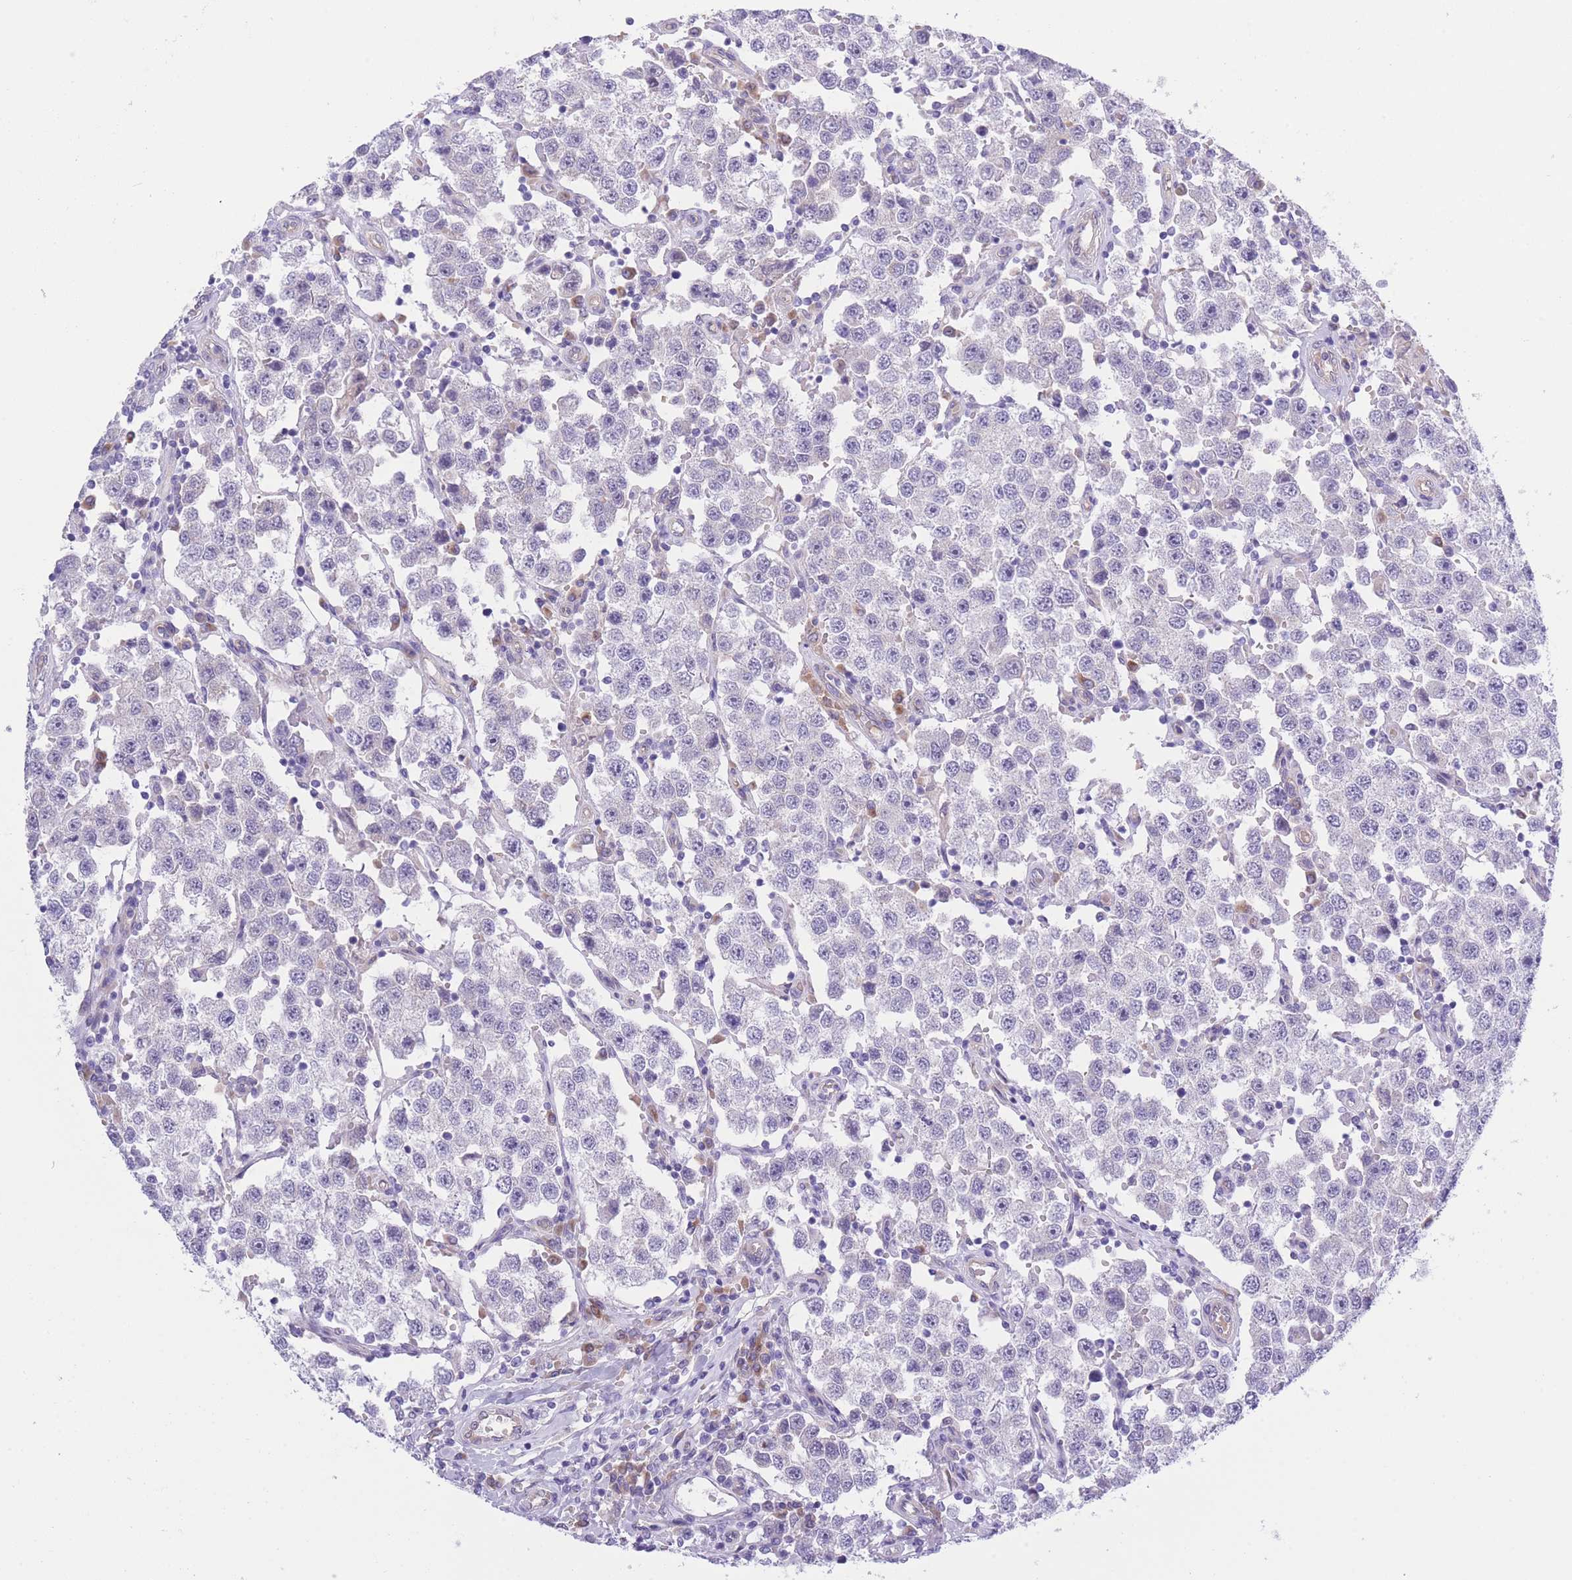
{"staining": {"intensity": "negative", "quantity": "none", "location": "none"}, "tissue": "testis cancer", "cell_type": "Tumor cells", "image_type": "cancer", "snomed": [{"axis": "morphology", "description": "Seminoma, NOS"}, {"axis": "topography", "description": "Testis"}], "caption": "A micrograph of human testis seminoma is negative for staining in tumor cells.", "gene": "WWOX", "patient": {"sex": "male", "age": 37}}